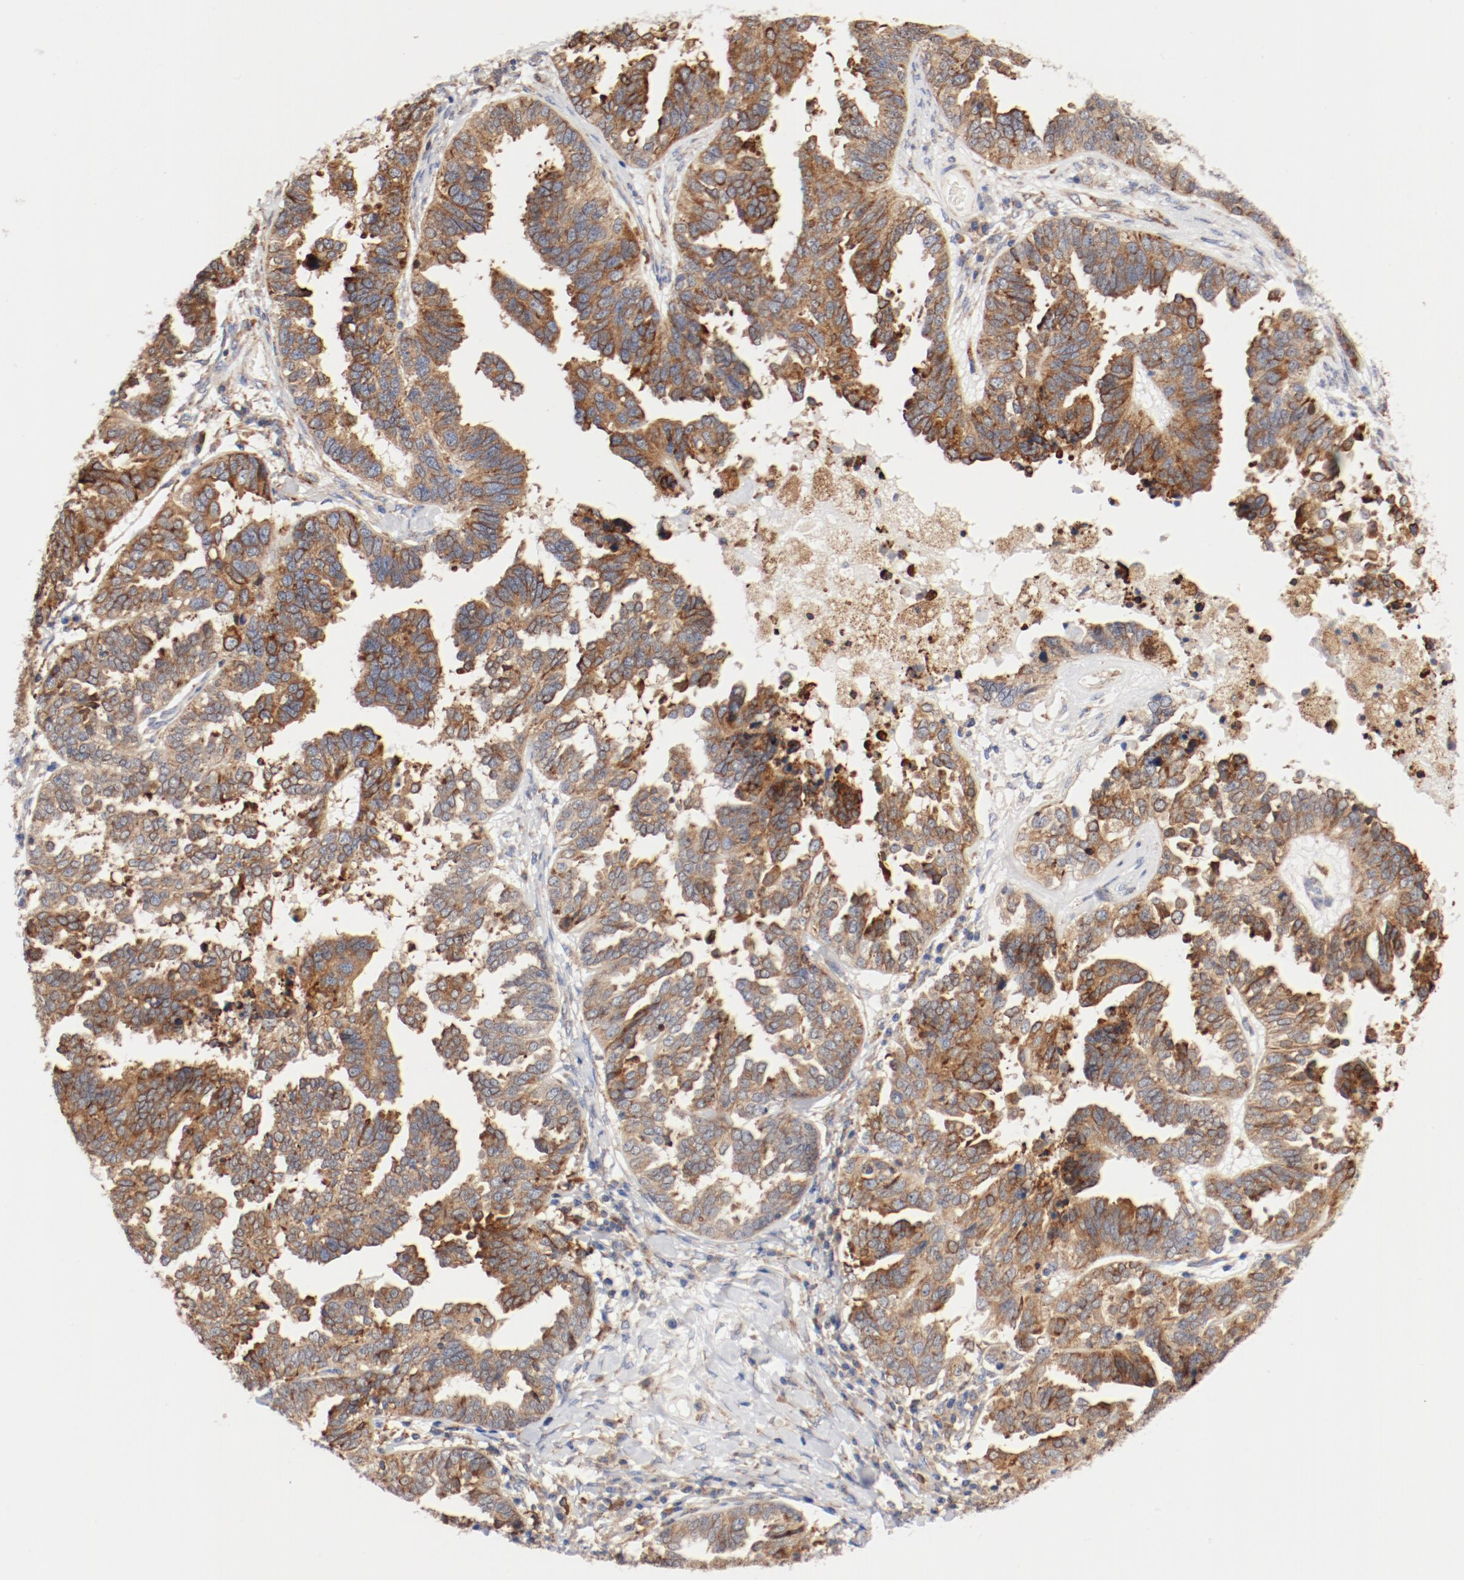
{"staining": {"intensity": "moderate", "quantity": ">75%", "location": "cytoplasmic/membranous"}, "tissue": "ovarian cancer", "cell_type": "Tumor cells", "image_type": "cancer", "snomed": [{"axis": "morphology", "description": "Cystadenocarcinoma, serous, NOS"}, {"axis": "topography", "description": "Ovary"}], "caption": "DAB (3,3'-diaminobenzidine) immunohistochemical staining of human ovarian cancer (serous cystadenocarcinoma) displays moderate cytoplasmic/membranous protein staining in about >75% of tumor cells. (IHC, brightfield microscopy, high magnification).", "gene": "PDPK1", "patient": {"sex": "female", "age": 82}}